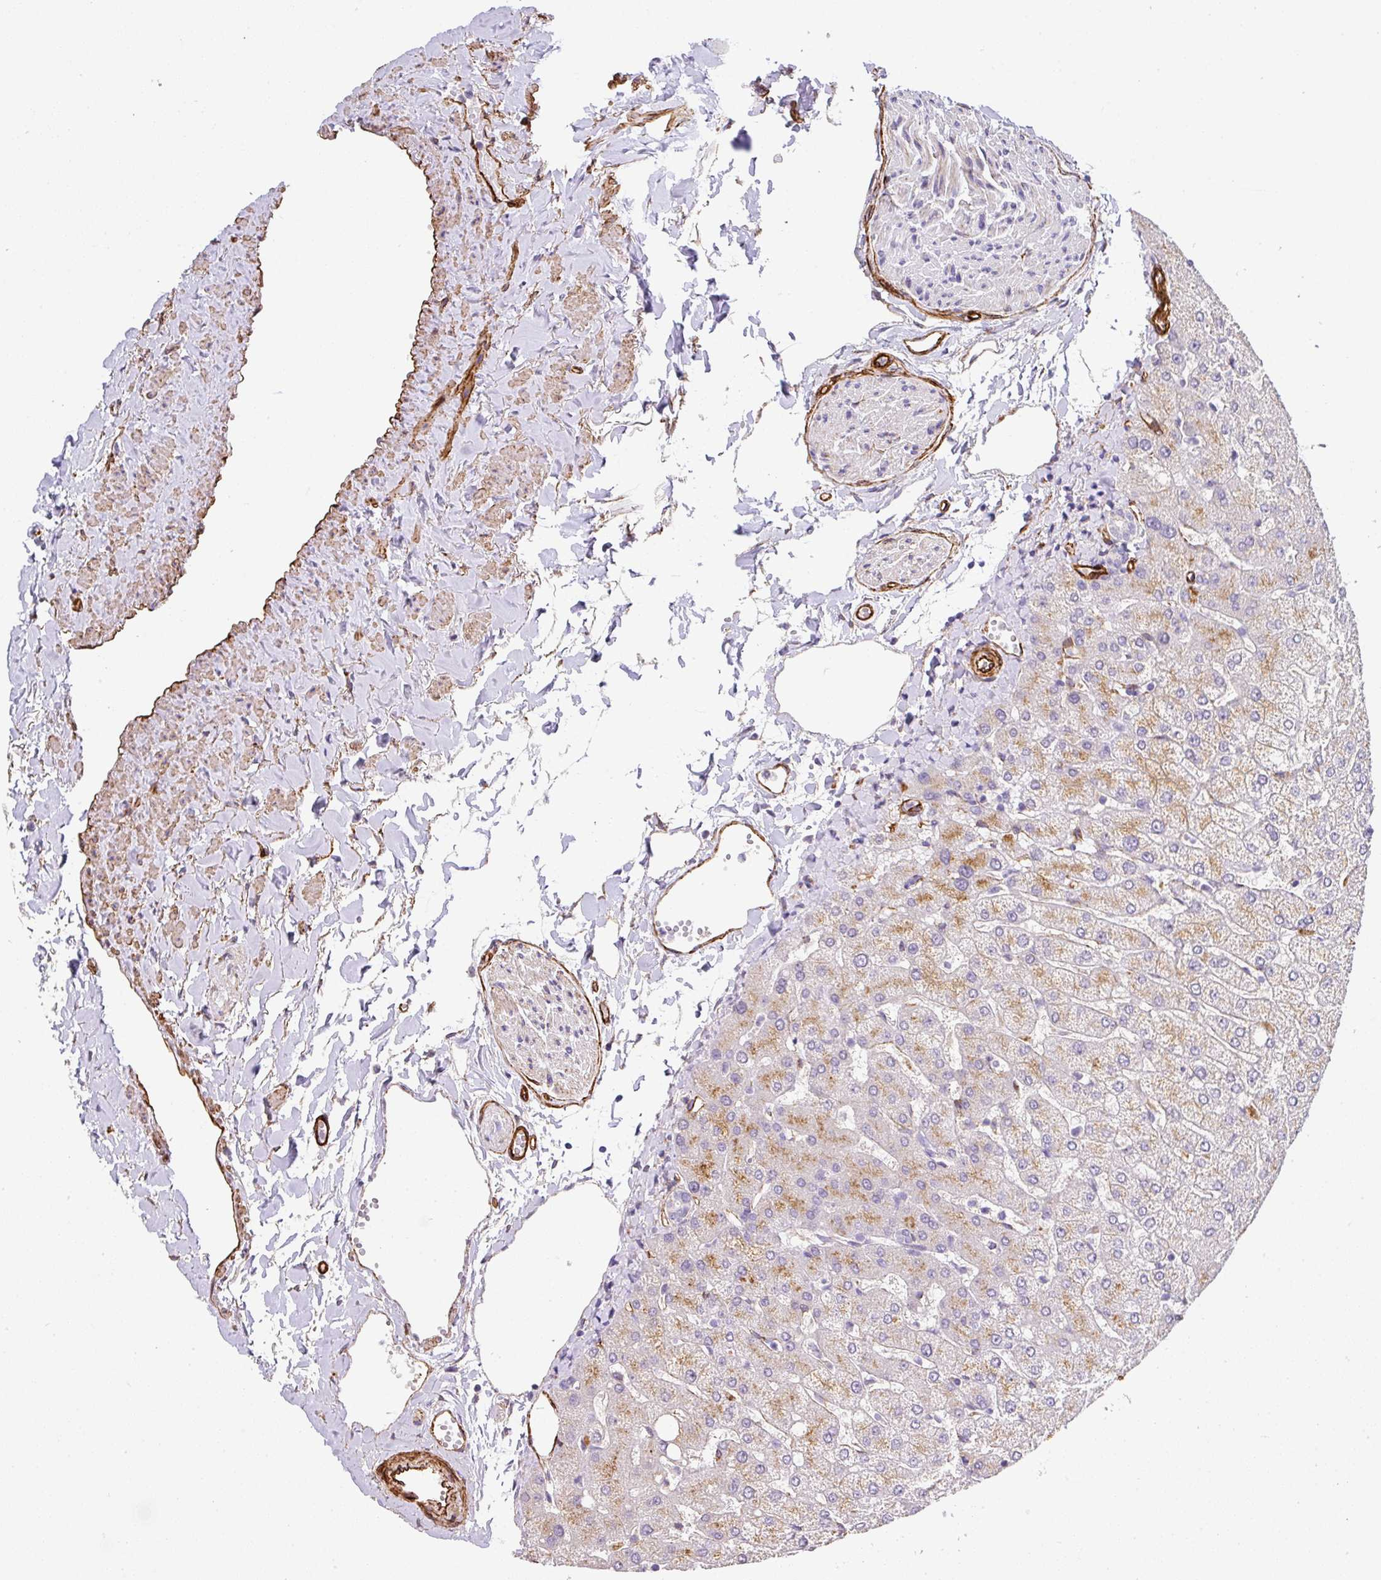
{"staining": {"intensity": "negative", "quantity": "none", "location": "none"}, "tissue": "liver", "cell_type": "Cholangiocytes", "image_type": "normal", "snomed": [{"axis": "morphology", "description": "Normal tissue, NOS"}, {"axis": "topography", "description": "Liver"}], "caption": "The photomicrograph exhibits no significant staining in cholangiocytes of liver.", "gene": "SLC25A17", "patient": {"sex": "female", "age": 54}}